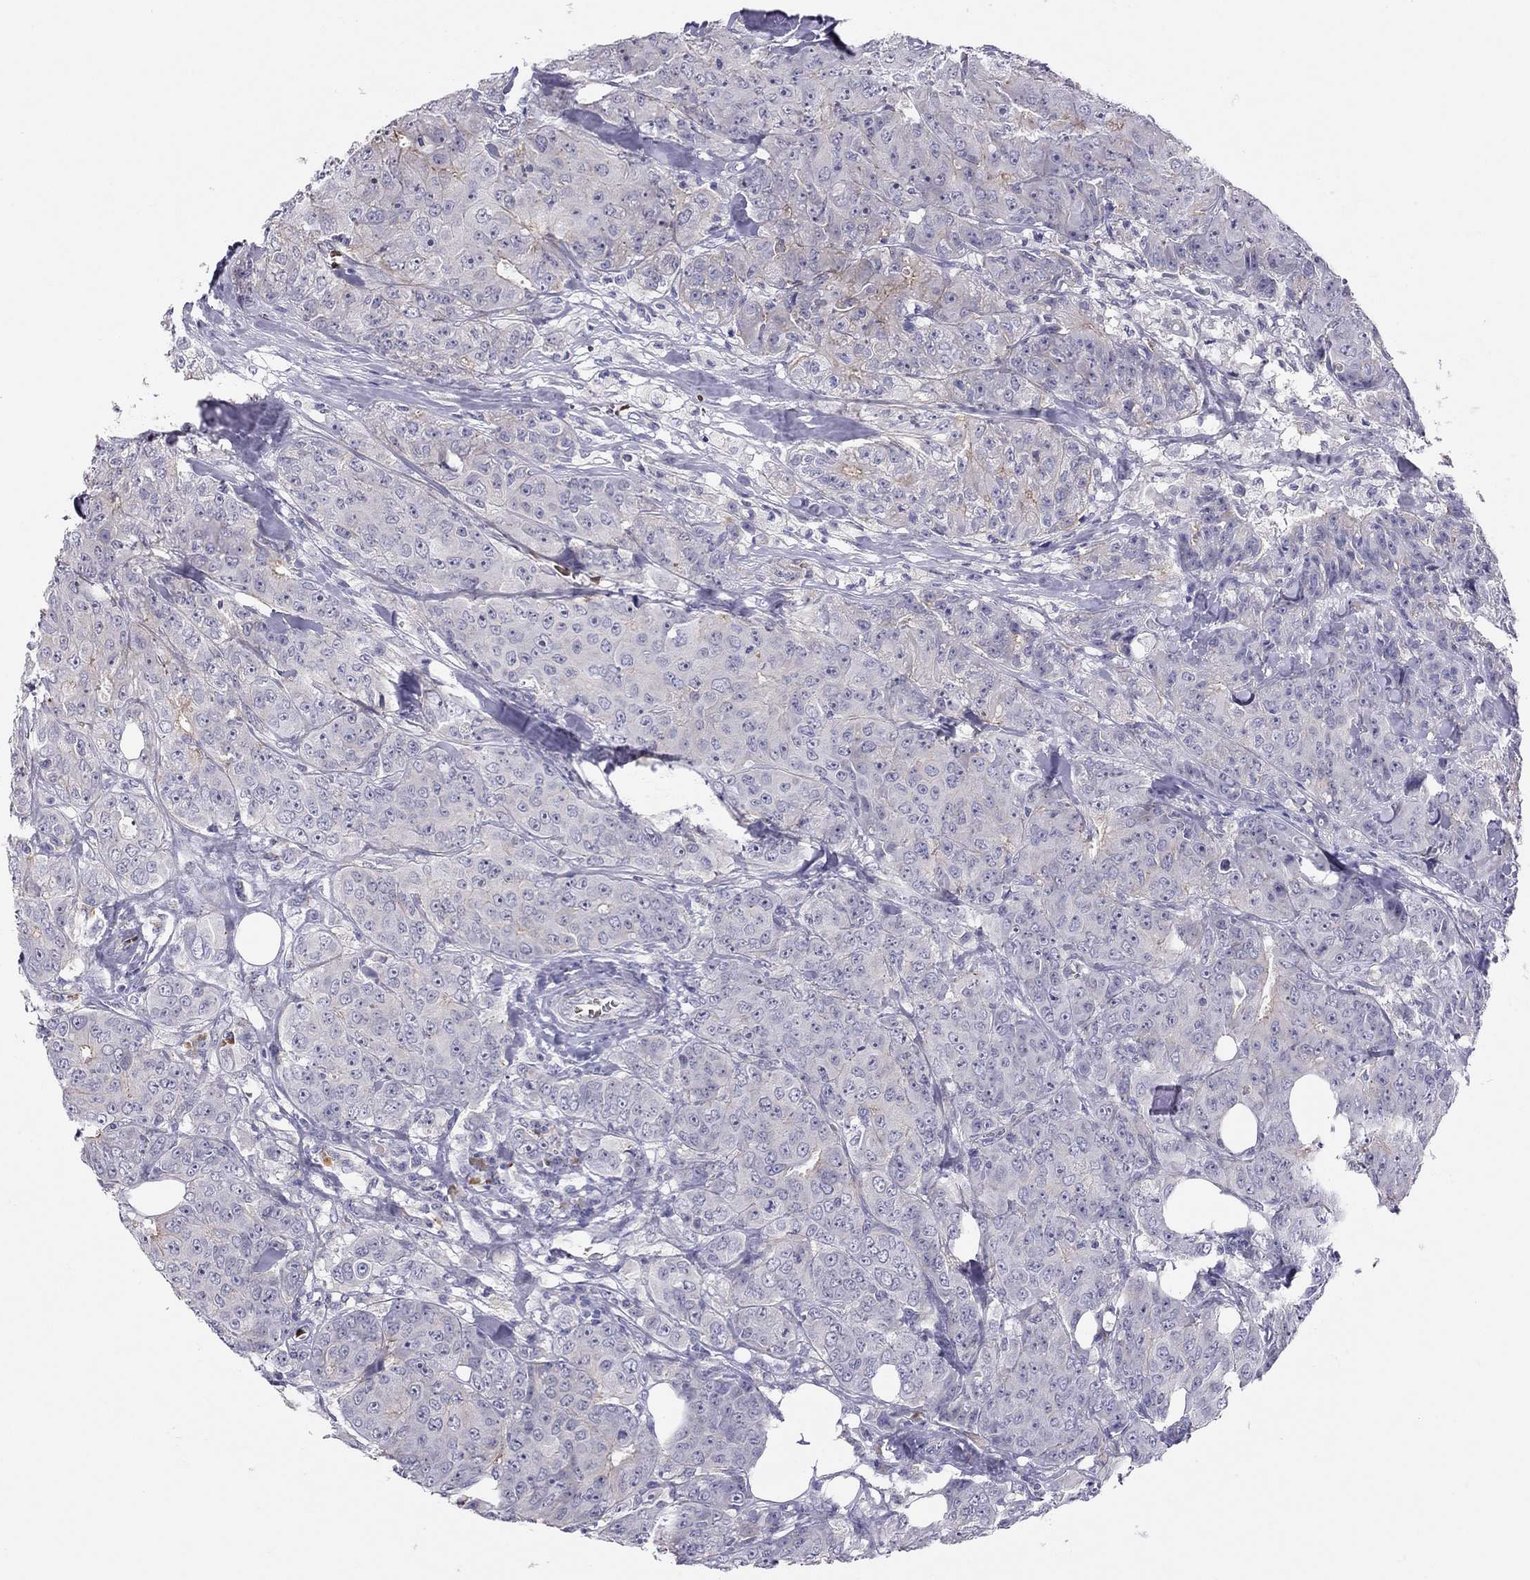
{"staining": {"intensity": "negative", "quantity": "none", "location": "none"}, "tissue": "breast cancer", "cell_type": "Tumor cells", "image_type": "cancer", "snomed": [{"axis": "morphology", "description": "Duct carcinoma"}, {"axis": "topography", "description": "Breast"}], "caption": "The image shows no staining of tumor cells in breast infiltrating ductal carcinoma.", "gene": "FRMD1", "patient": {"sex": "female", "age": 43}}